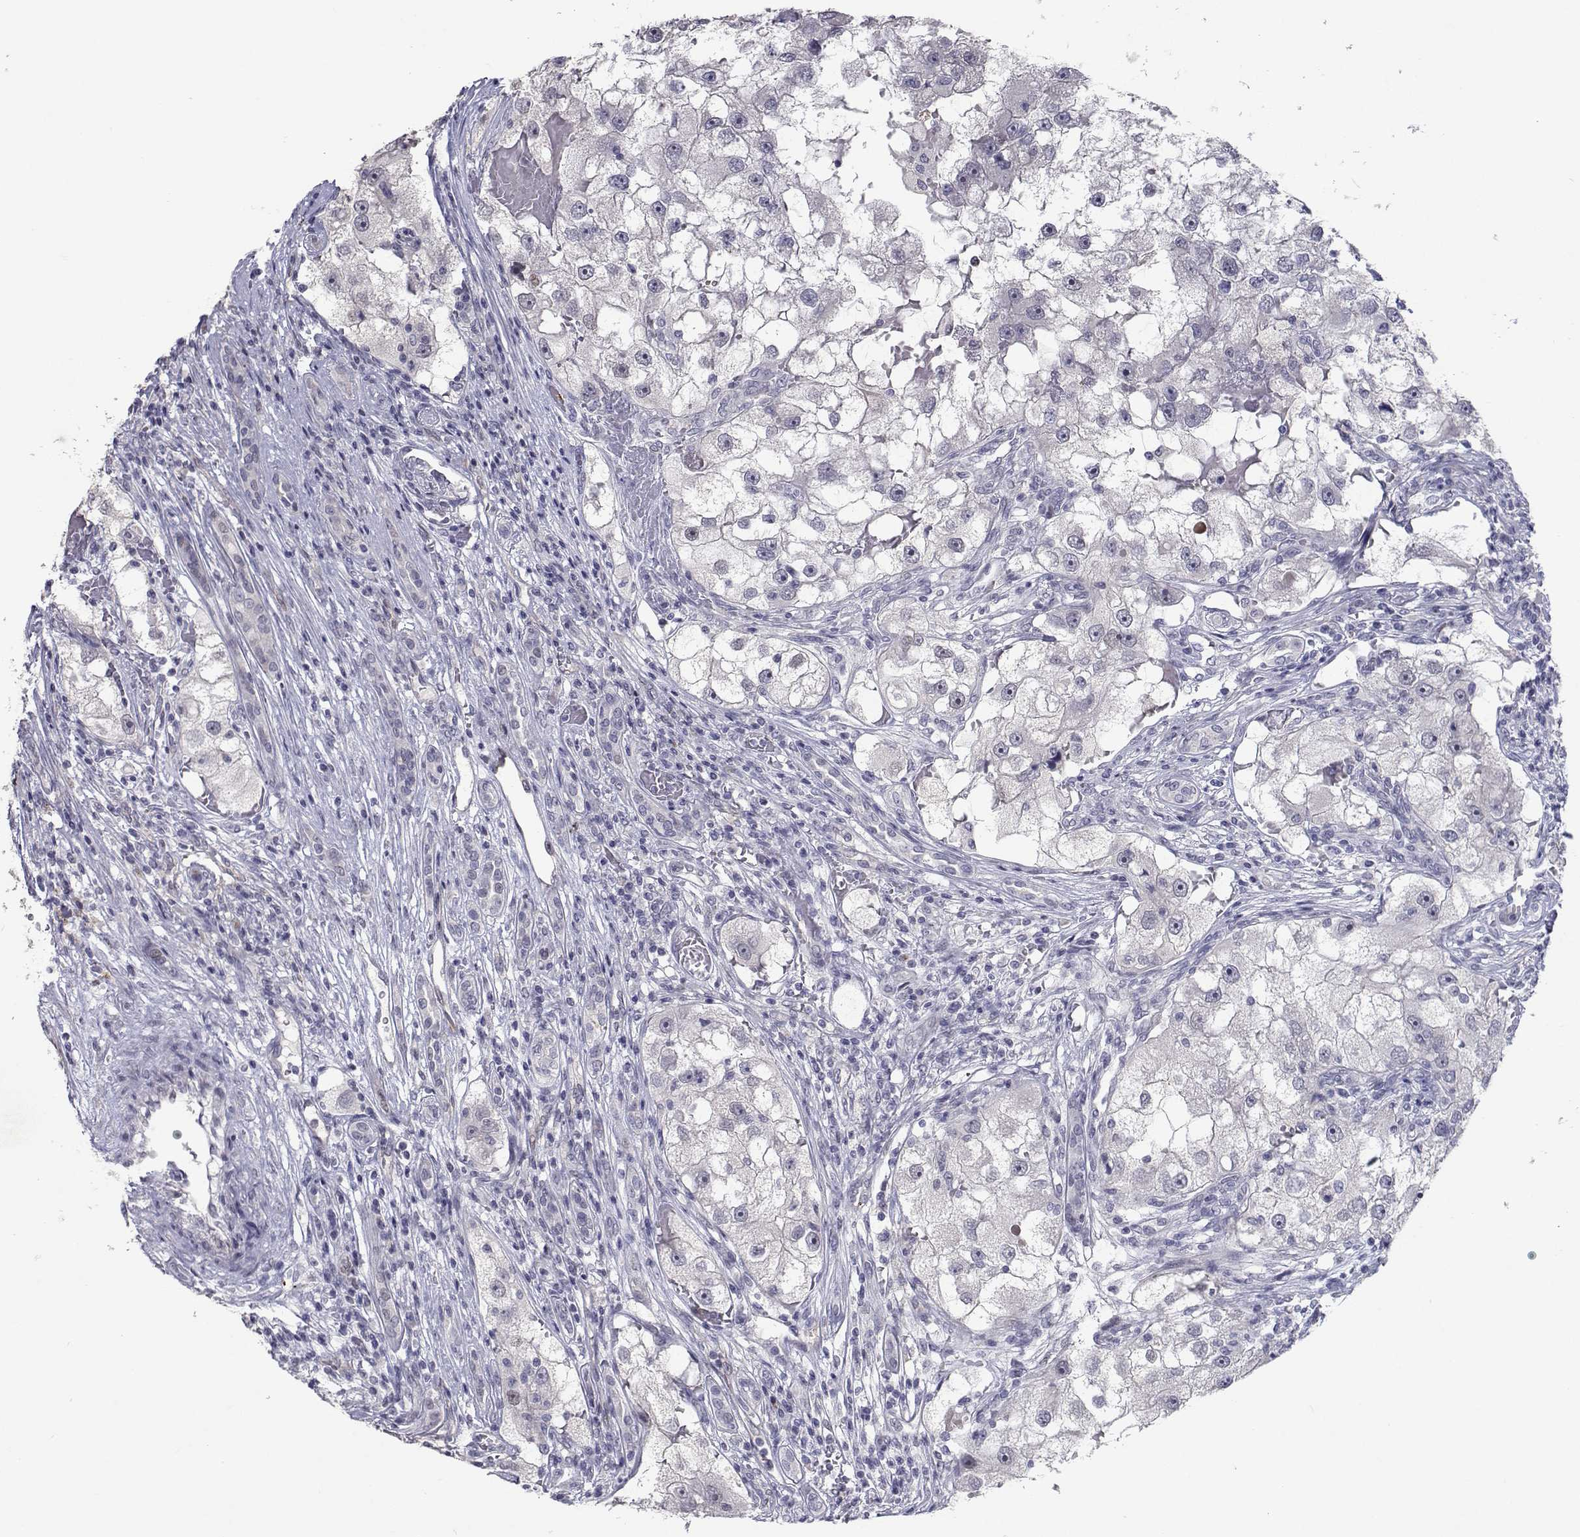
{"staining": {"intensity": "negative", "quantity": "none", "location": "none"}, "tissue": "renal cancer", "cell_type": "Tumor cells", "image_type": "cancer", "snomed": [{"axis": "morphology", "description": "Adenocarcinoma, NOS"}, {"axis": "topography", "description": "Kidney"}], "caption": "This is an IHC histopathology image of renal cancer (adenocarcinoma). There is no staining in tumor cells.", "gene": "RBPJL", "patient": {"sex": "male", "age": 63}}